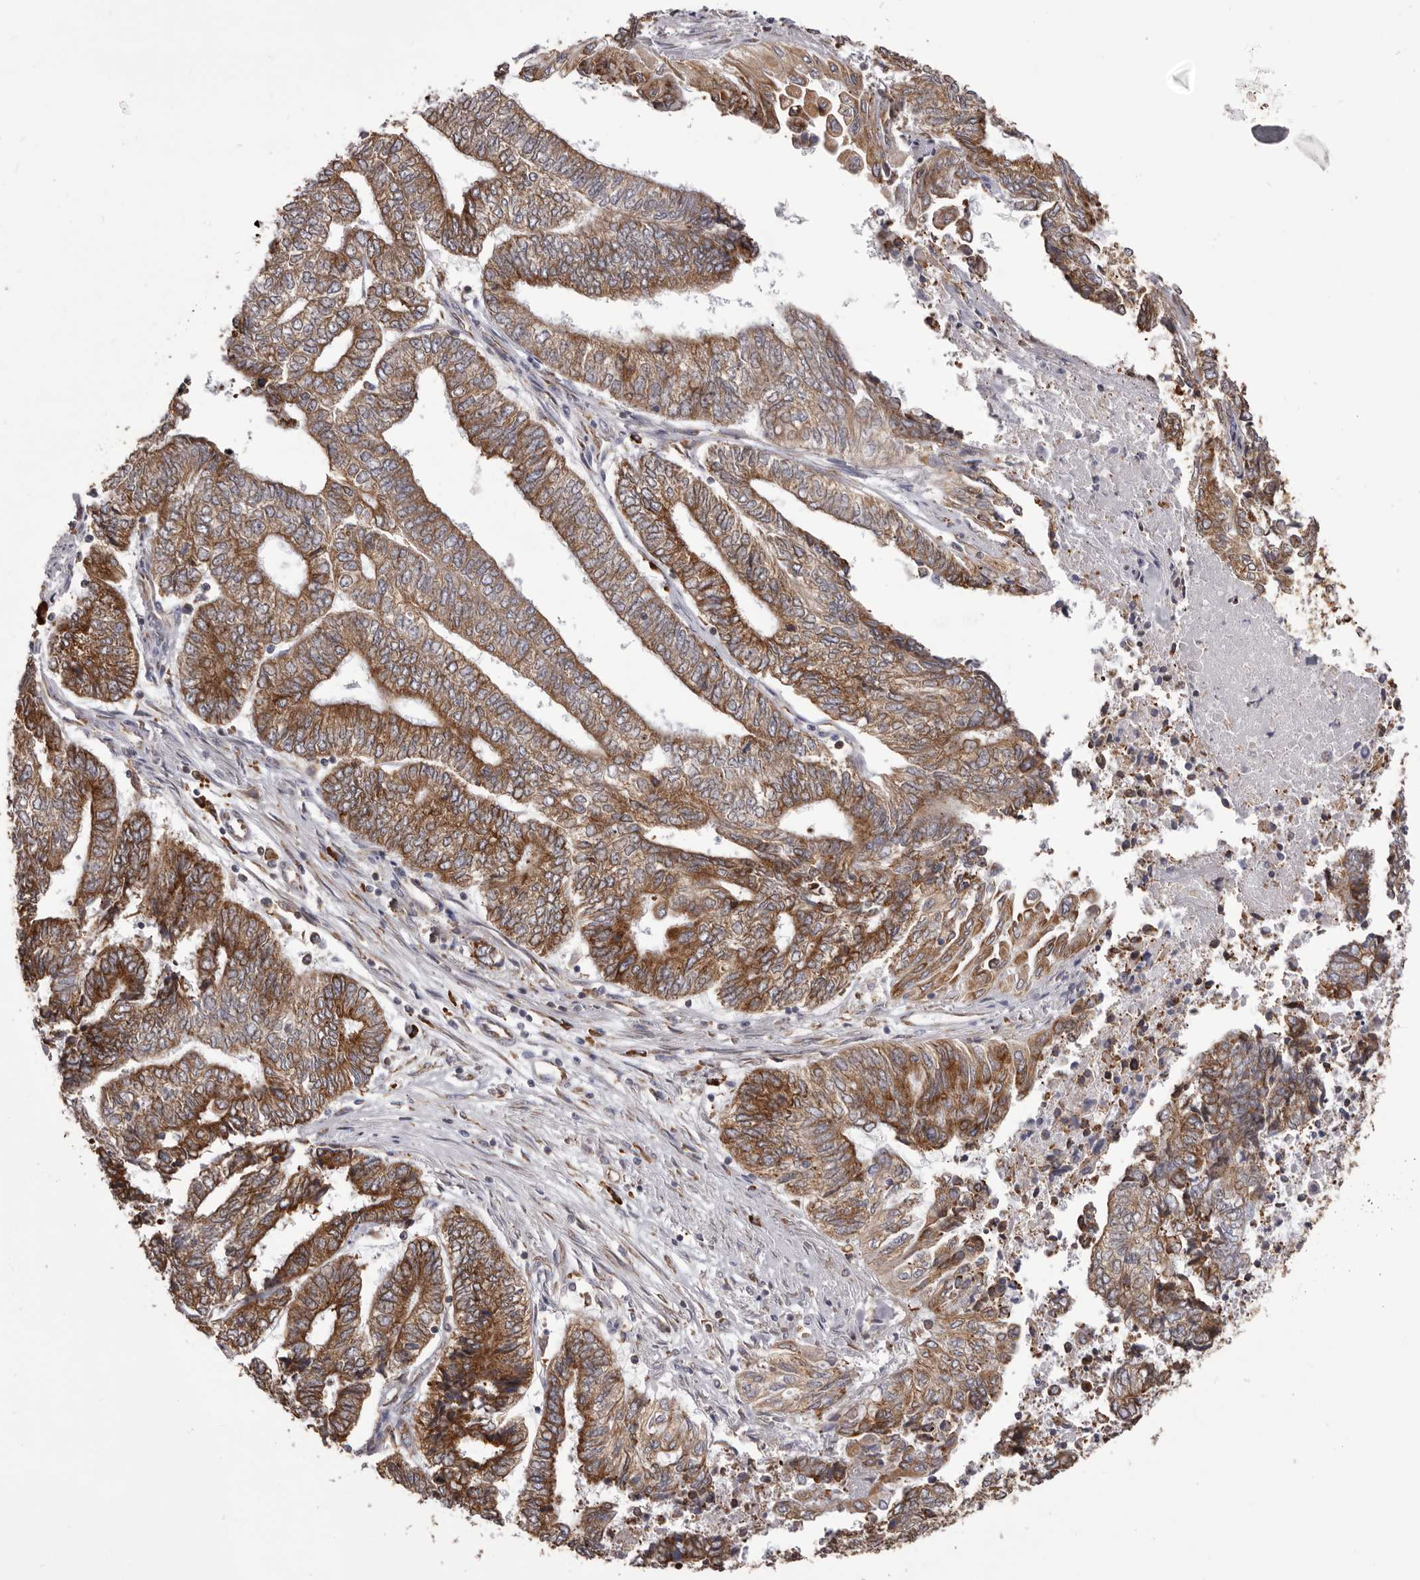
{"staining": {"intensity": "strong", "quantity": ">75%", "location": "cytoplasmic/membranous"}, "tissue": "endometrial cancer", "cell_type": "Tumor cells", "image_type": "cancer", "snomed": [{"axis": "morphology", "description": "Adenocarcinoma, NOS"}, {"axis": "topography", "description": "Uterus"}, {"axis": "topography", "description": "Endometrium"}], "caption": "High-magnification brightfield microscopy of endometrial cancer stained with DAB (3,3'-diaminobenzidine) (brown) and counterstained with hematoxylin (blue). tumor cells exhibit strong cytoplasmic/membranous positivity is appreciated in about>75% of cells. (Stains: DAB in brown, nuclei in blue, Microscopy: brightfield microscopy at high magnification).", "gene": "QRSL1", "patient": {"sex": "female", "age": 70}}